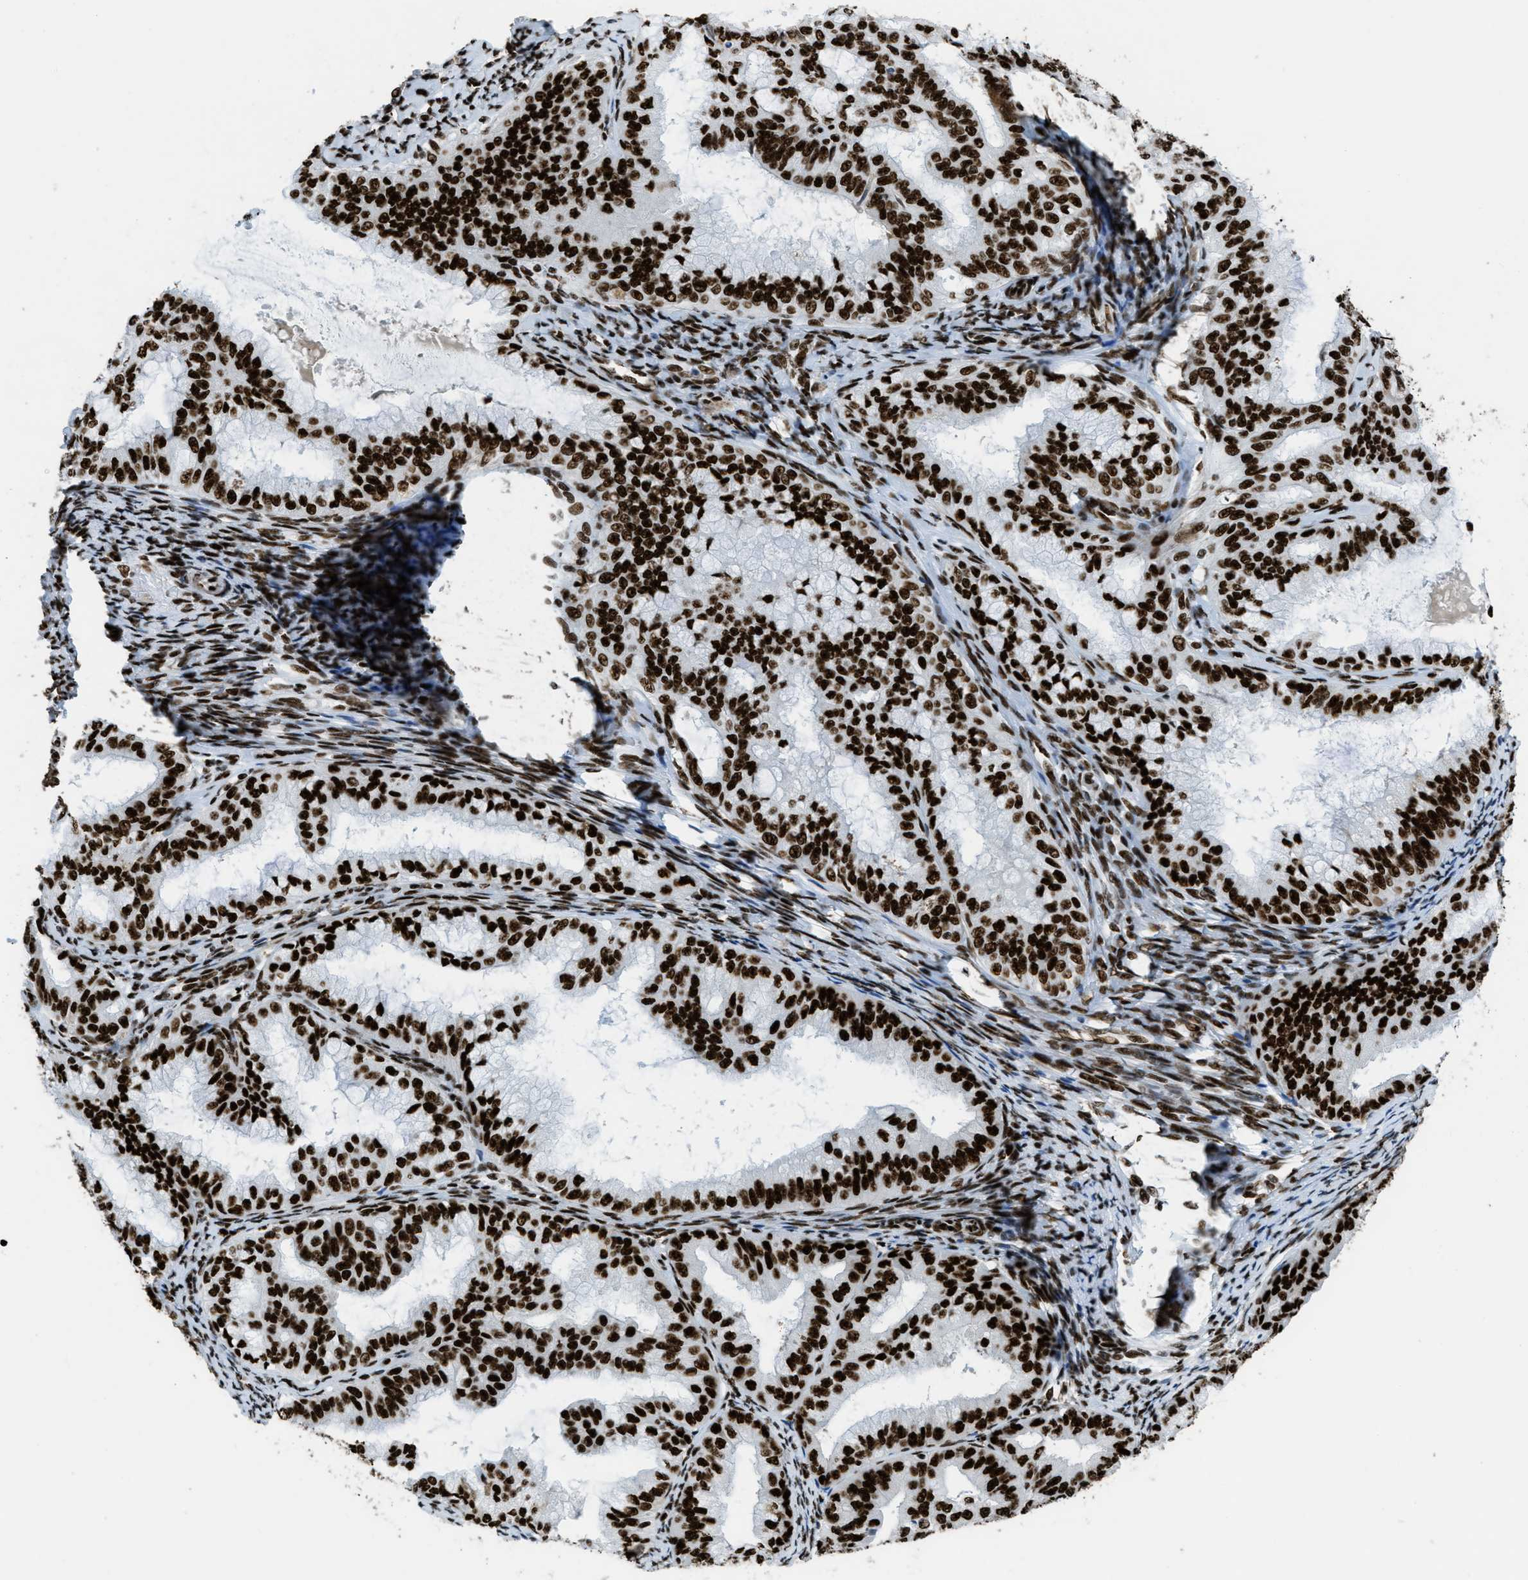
{"staining": {"intensity": "strong", "quantity": ">75%", "location": "nuclear"}, "tissue": "endometrial cancer", "cell_type": "Tumor cells", "image_type": "cancer", "snomed": [{"axis": "morphology", "description": "Adenocarcinoma, NOS"}, {"axis": "topography", "description": "Endometrium"}], "caption": "About >75% of tumor cells in endometrial adenocarcinoma show strong nuclear protein staining as visualized by brown immunohistochemical staining.", "gene": "ZNF207", "patient": {"sex": "female", "age": 63}}